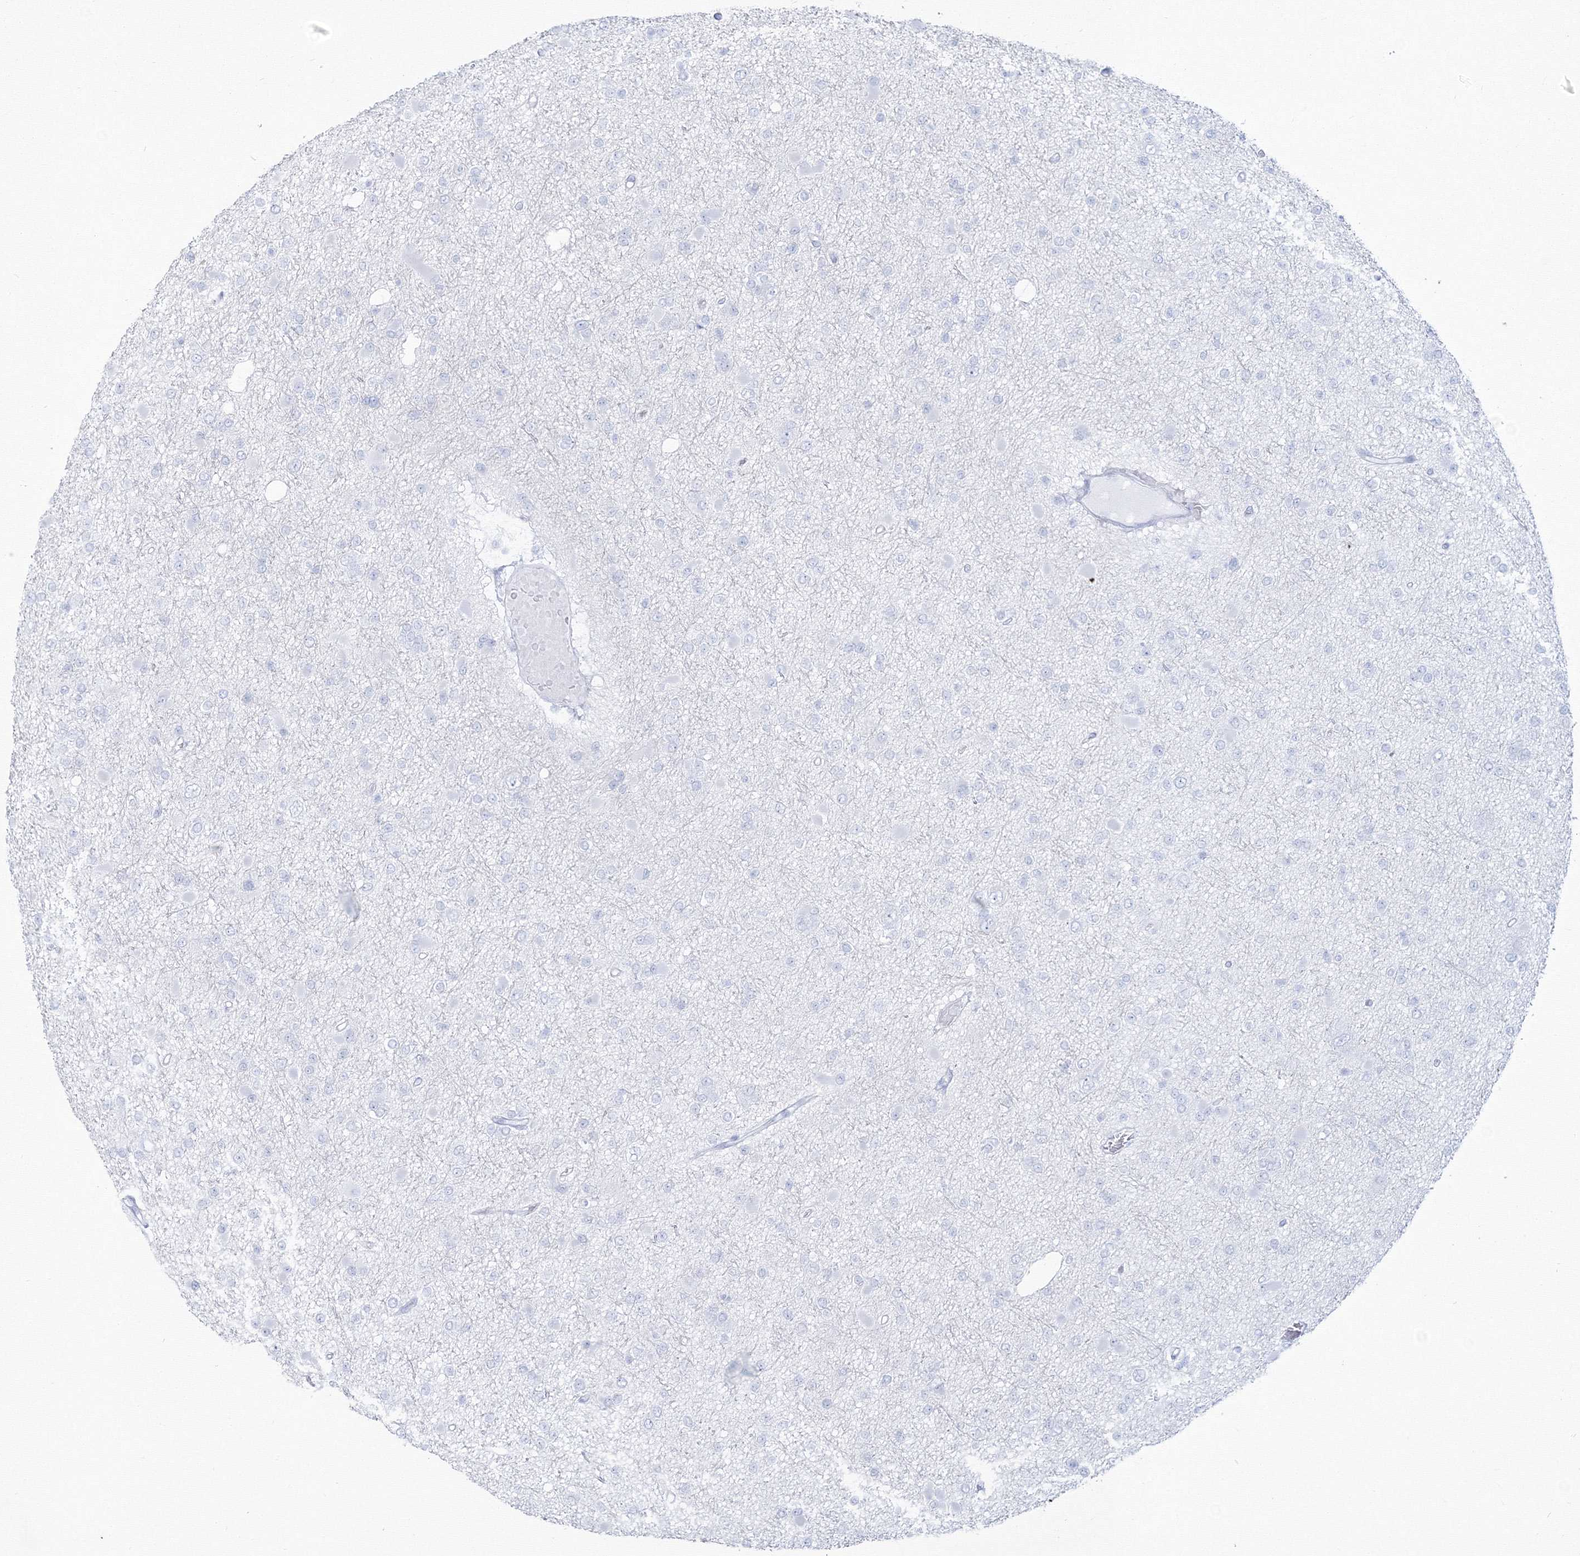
{"staining": {"intensity": "negative", "quantity": "none", "location": "none"}, "tissue": "glioma", "cell_type": "Tumor cells", "image_type": "cancer", "snomed": [{"axis": "morphology", "description": "Glioma, malignant, Low grade"}, {"axis": "topography", "description": "Brain"}], "caption": "The immunohistochemistry (IHC) image has no significant positivity in tumor cells of malignant glioma (low-grade) tissue. (IHC, brightfield microscopy, high magnification).", "gene": "HYAL2", "patient": {"sex": "female", "age": 22}}